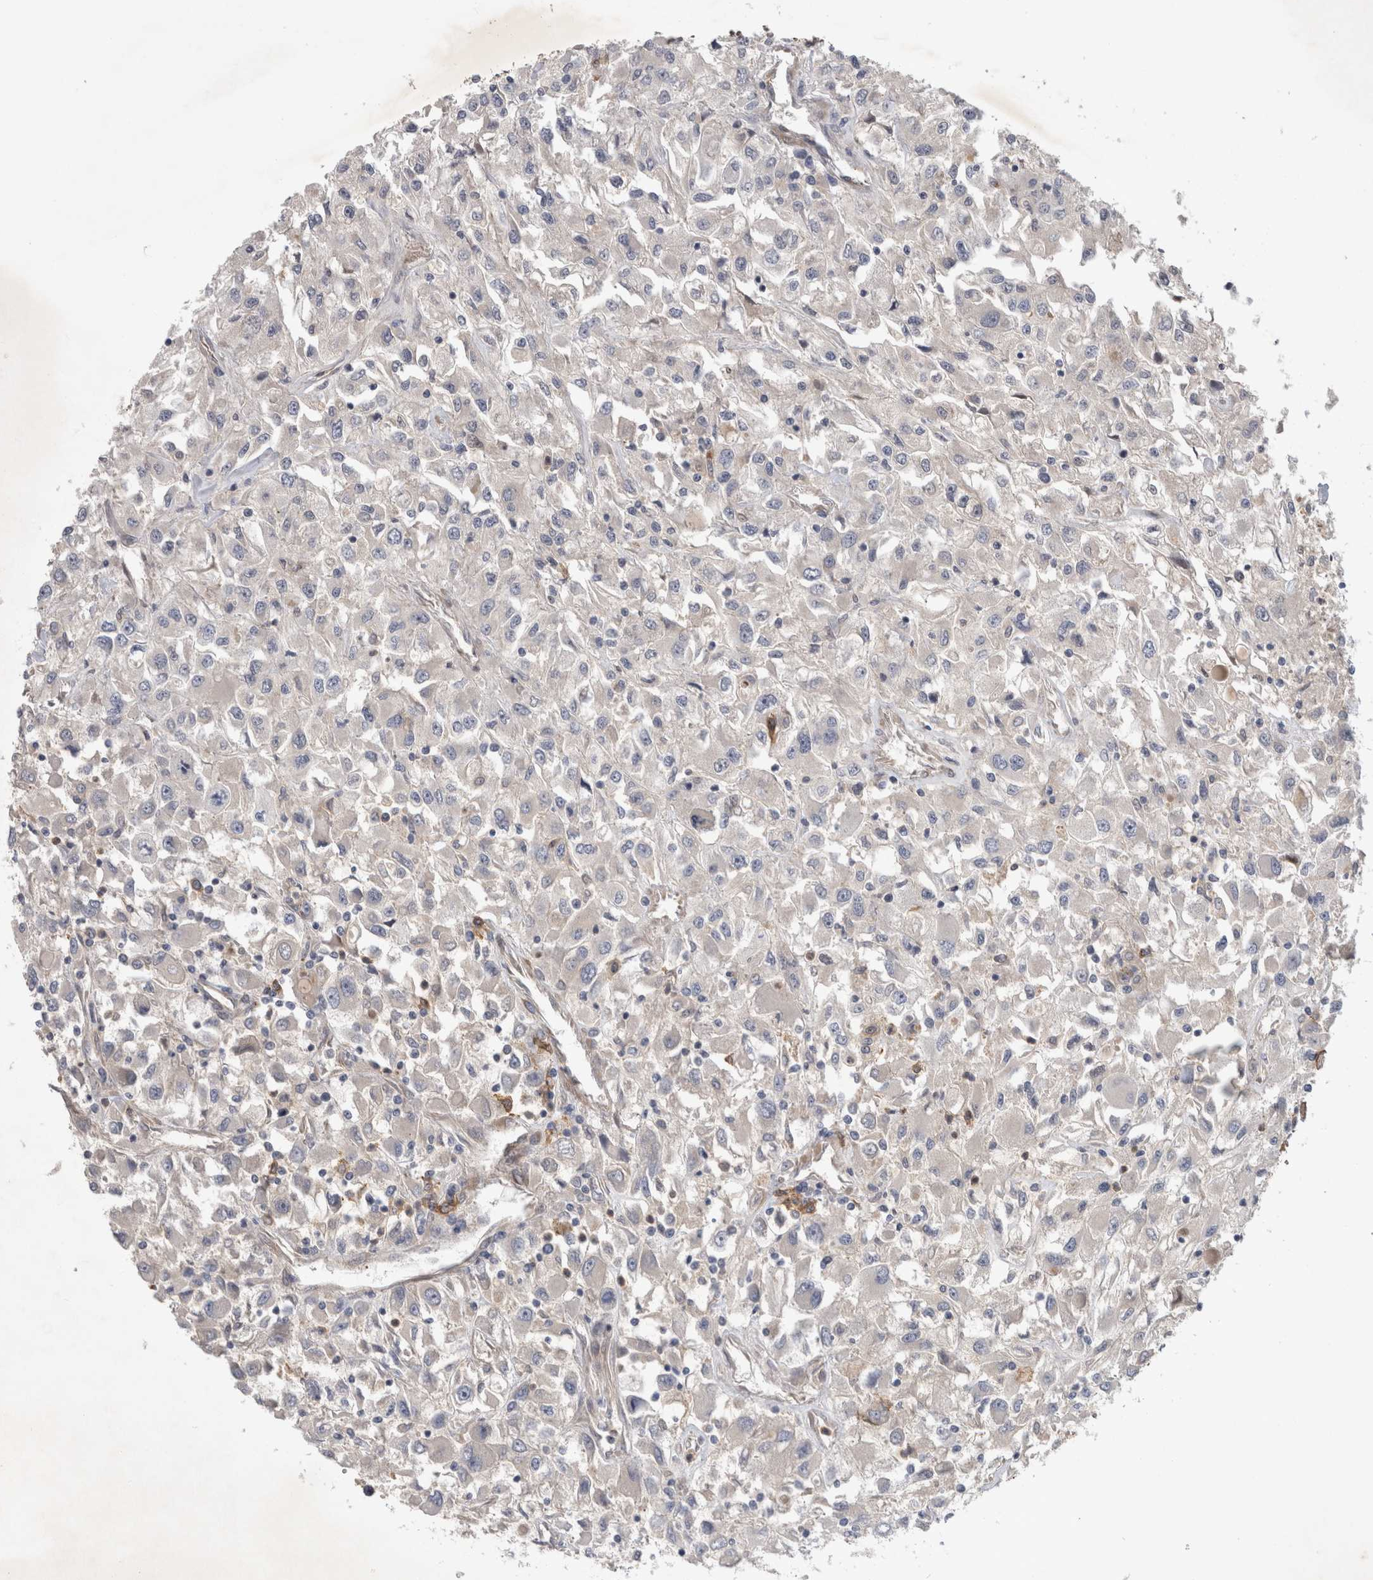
{"staining": {"intensity": "negative", "quantity": "none", "location": "none"}, "tissue": "renal cancer", "cell_type": "Tumor cells", "image_type": "cancer", "snomed": [{"axis": "morphology", "description": "Adenocarcinoma, NOS"}, {"axis": "topography", "description": "Kidney"}], "caption": "DAB immunohistochemical staining of adenocarcinoma (renal) exhibits no significant staining in tumor cells.", "gene": "ANKFY1", "patient": {"sex": "female", "age": 52}}